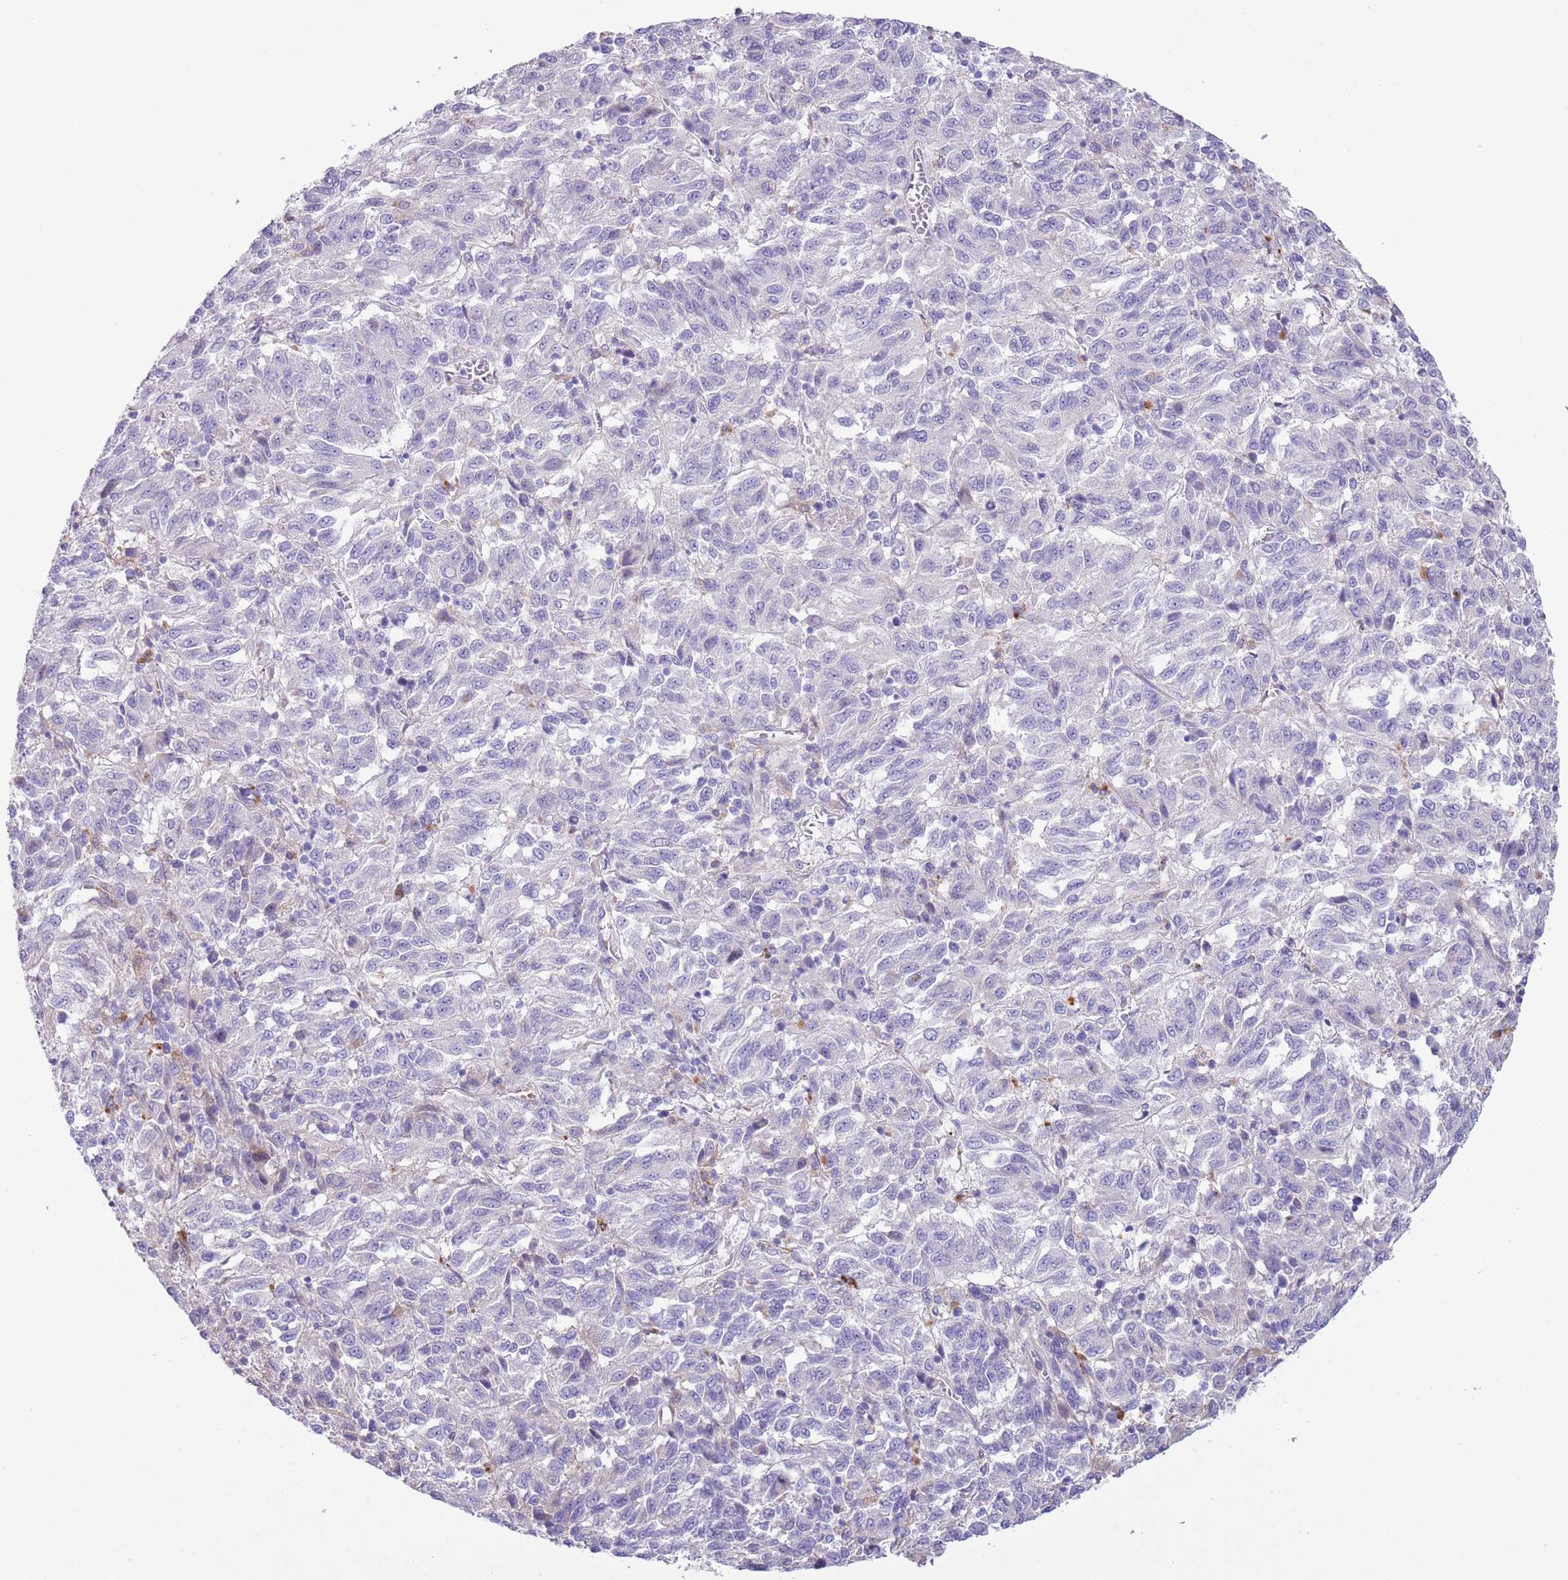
{"staining": {"intensity": "negative", "quantity": "none", "location": "none"}, "tissue": "melanoma", "cell_type": "Tumor cells", "image_type": "cancer", "snomed": [{"axis": "morphology", "description": "Malignant melanoma, Metastatic site"}, {"axis": "topography", "description": "Lung"}], "caption": "There is no significant positivity in tumor cells of melanoma.", "gene": "ABHD17C", "patient": {"sex": "male", "age": 64}}